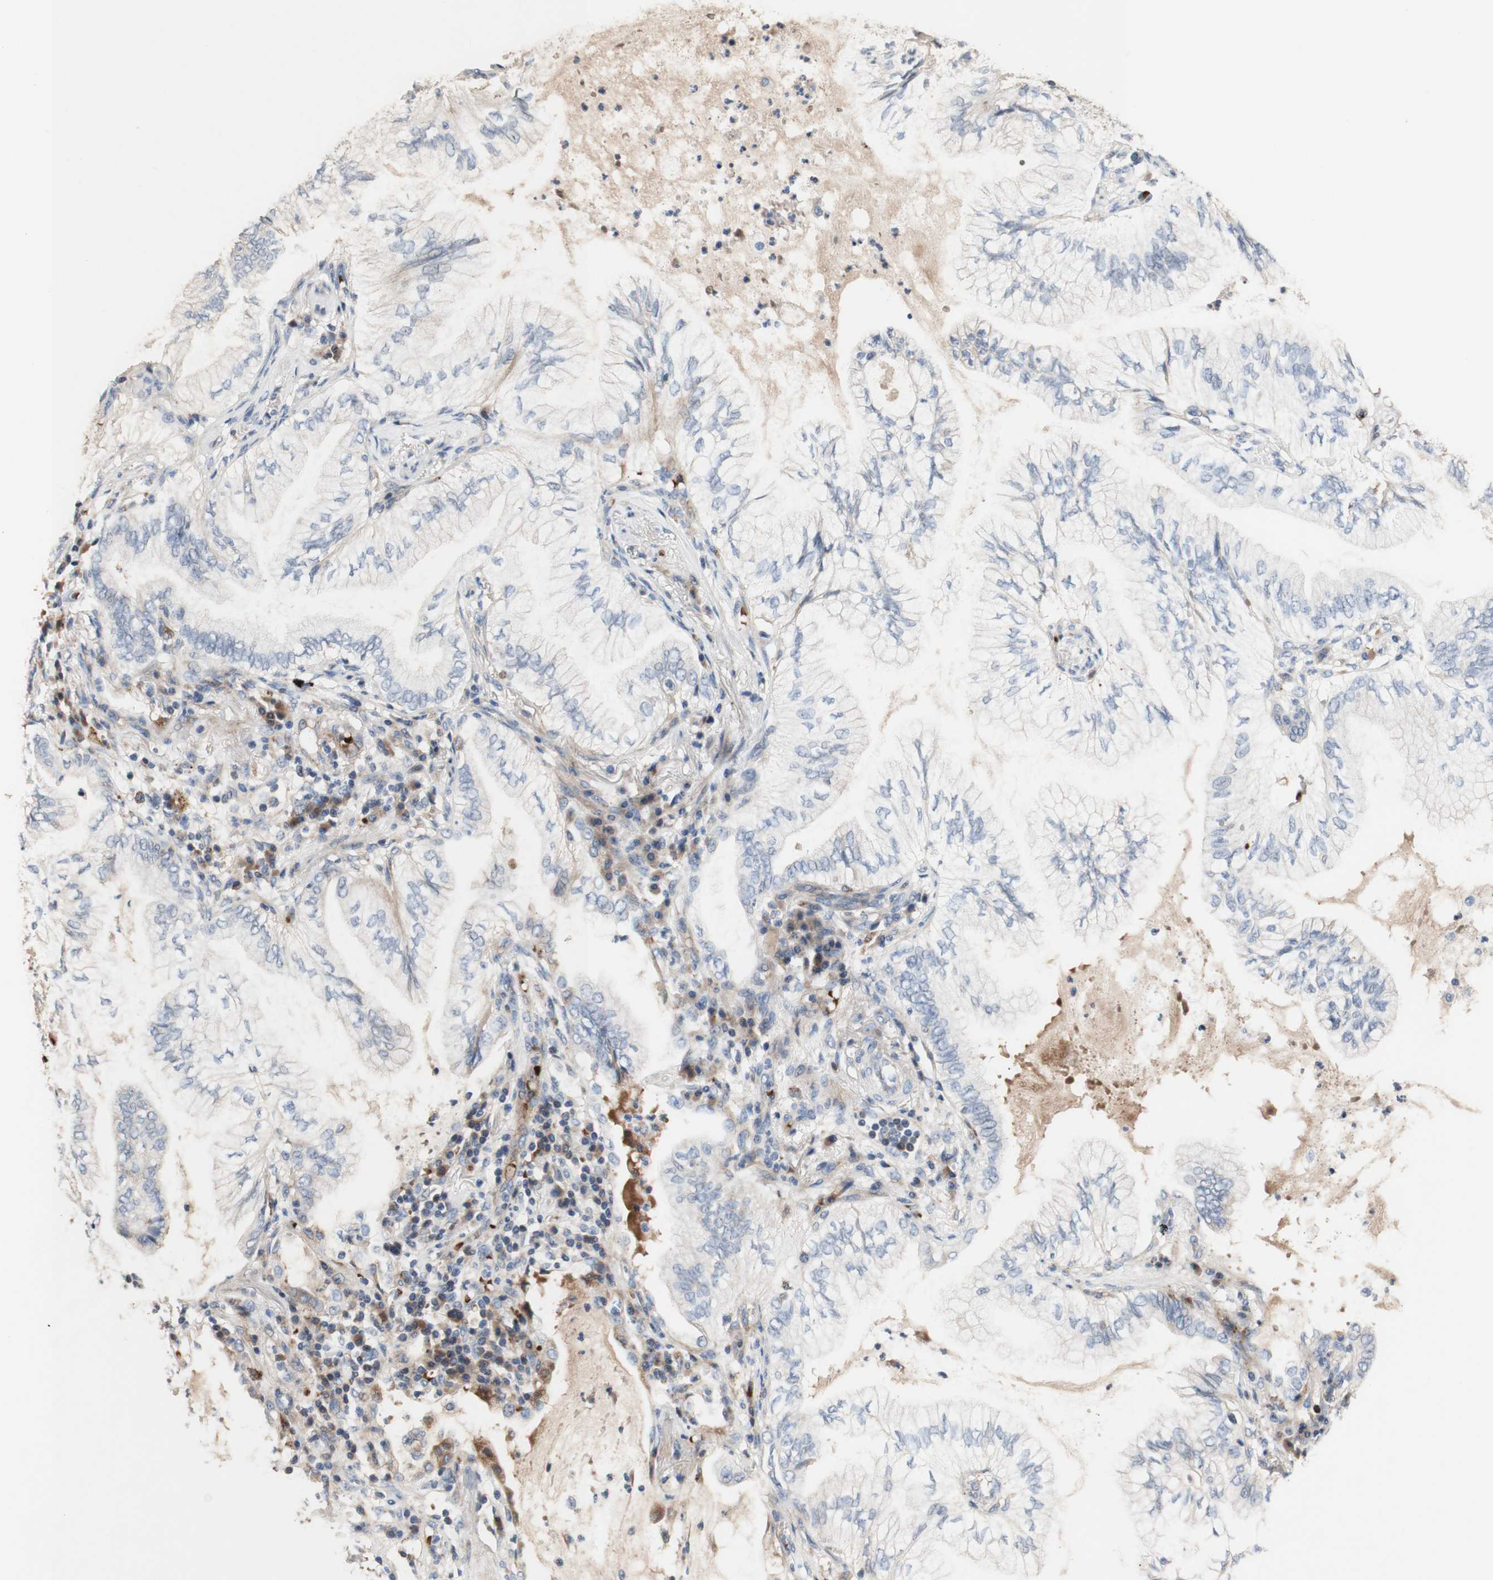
{"staining": {"intensity": "negative", "quantity": "none", "location": "none"}, "tissue": "lung cancer", "cell_type": "Tumor cells", "image_type": "cancer", "snomed": [{"axis": "morphology", "description": "Normal tissue, NOS"}, {"axis": "morphology", "description": "Adenocarcinoma, NOS"}, {"axis": "topography", "description": "Bronchus"}, {"axis": "topography", "description": "Lung"}], "caption": "This is a photomicrograph of immunohistochemistry staining of adenocarcinoma (lung), which shows no staining in tumor cells.", "gene": "CDON", "patient": {"sex": "female", "age": 70}}